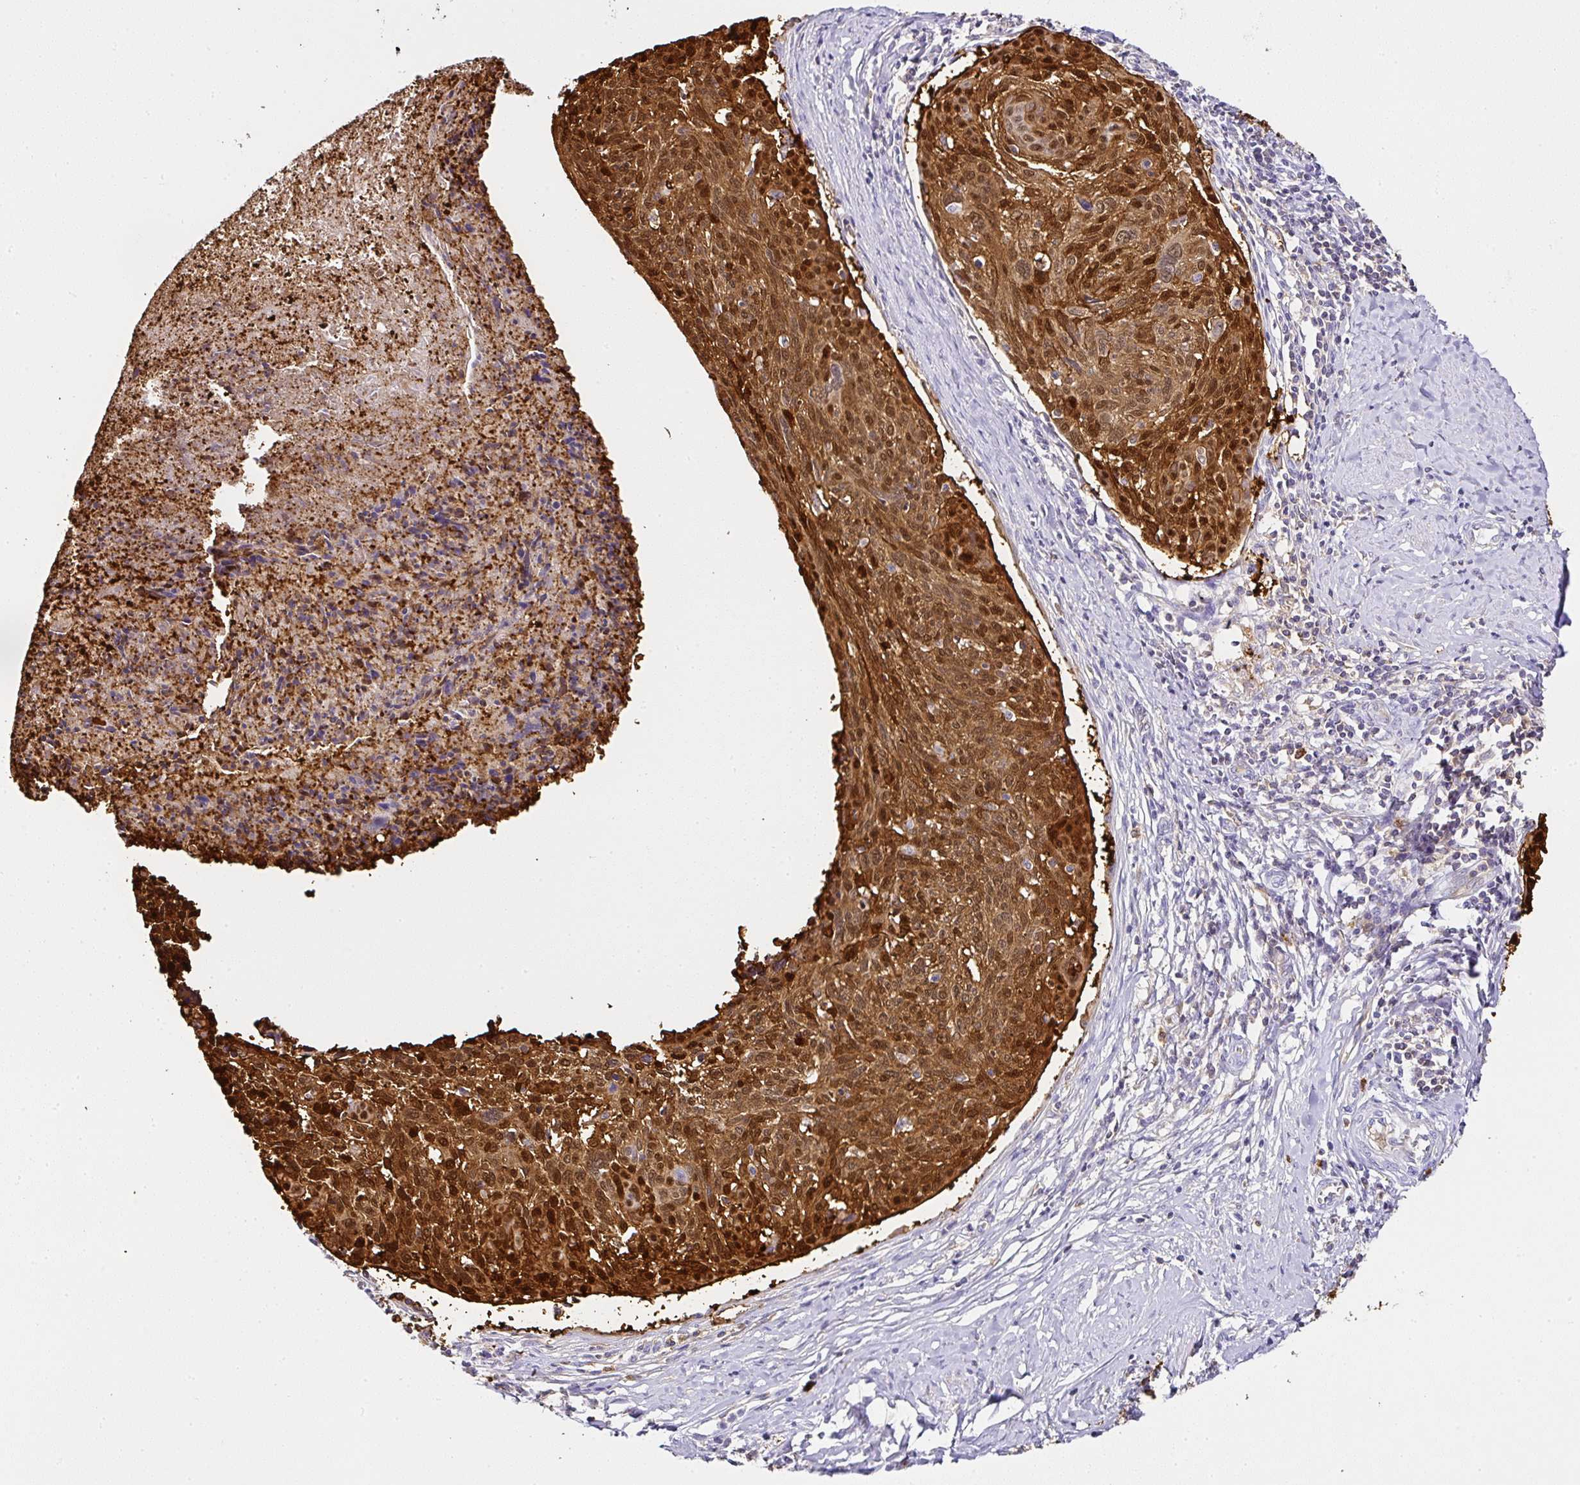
{"staining": {"intensity": "strong", "quantity": ">75%", "location": "cytoplasmic/membranous,nuclear"}, "tissue": "cervical cancer", "cell_type": "Tumor cells", "image_type": "cancer", "snomed": [{"axis": "morphology", "description": "Squamous cell carcinoma, NOS"}, {"axis": "topography", "description": "Cervix"}], "caption": "Squamous cell carcinoma (cervical) stained with immunohistochemistry displays strong cytoplasmic/membranous and nuclear staining in approximately >75% of tumor cells.", "gene": "SERPINB3", "patient": {"sex": "female", "age": 49}}